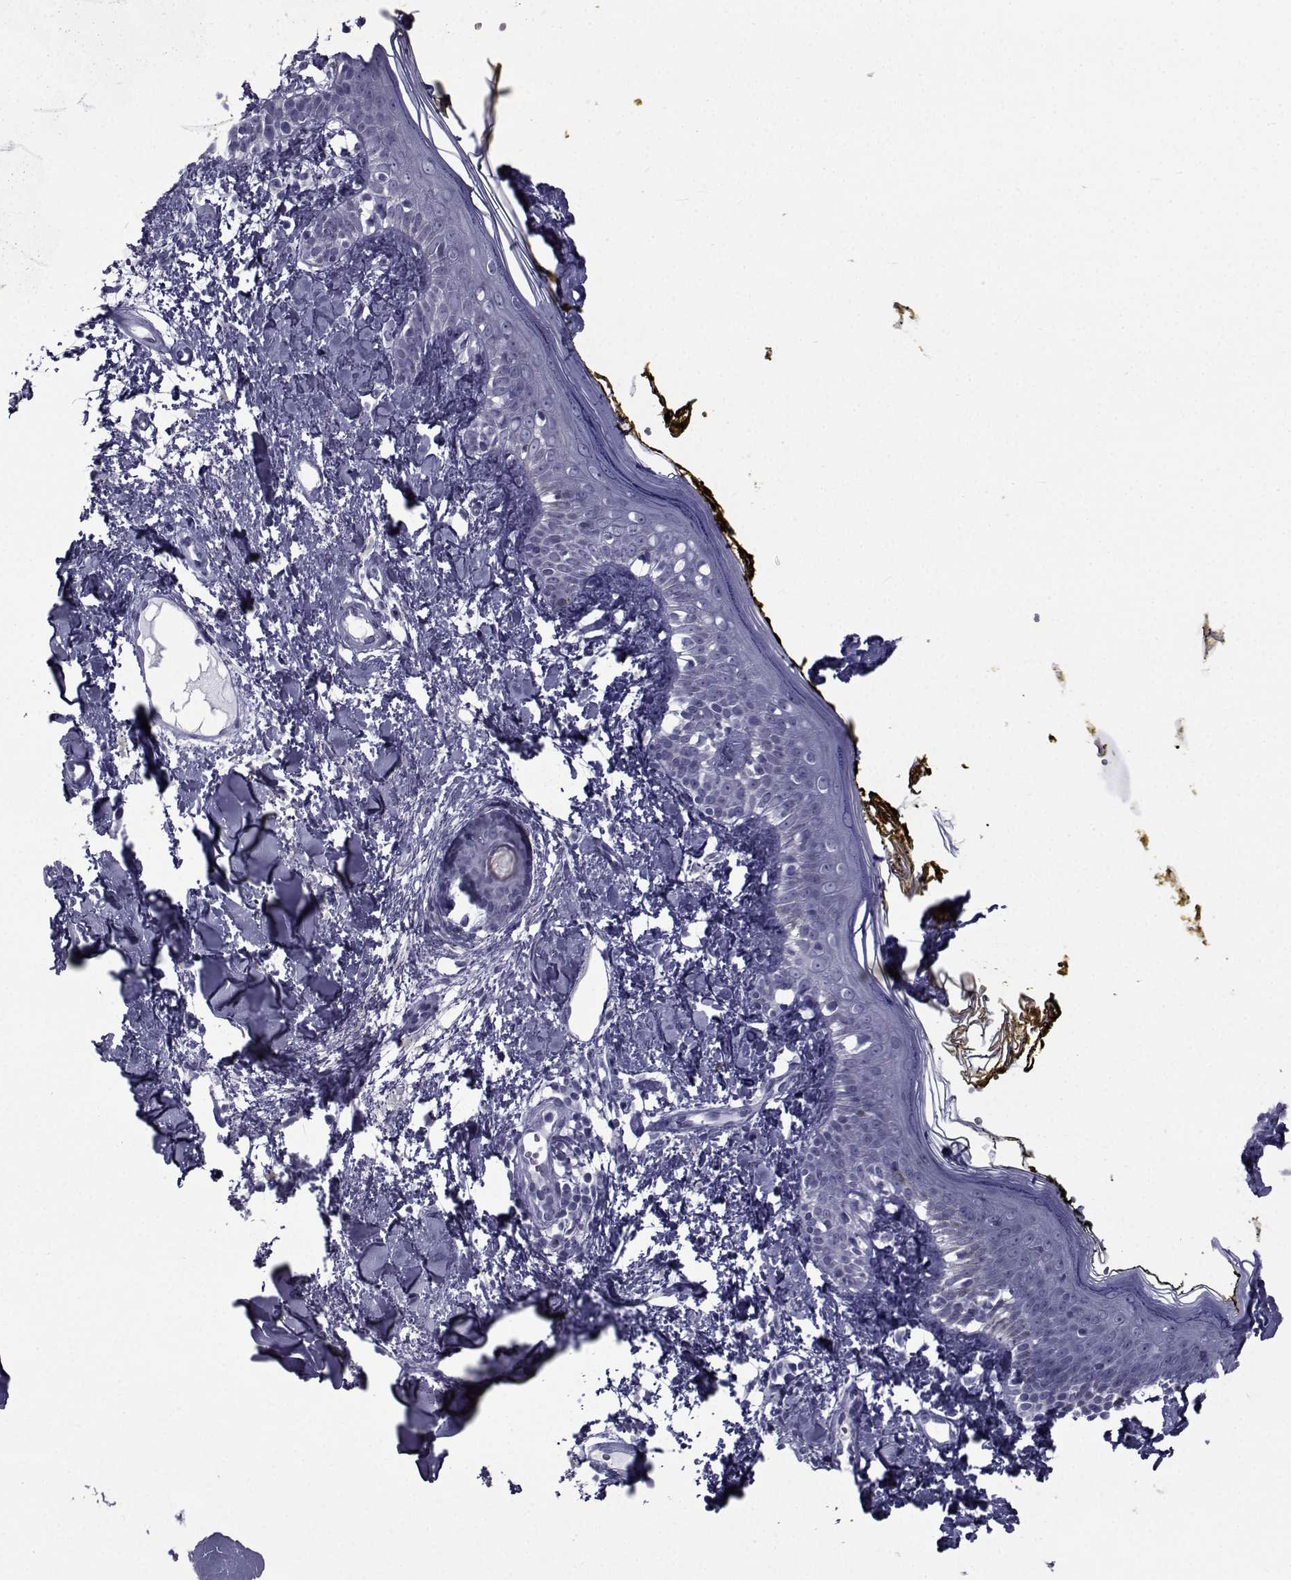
{"staining": {"intensity": "negative", "quantity": "none", "location": "none"}, "tissue": "skin", "cell_type": "Fibroblasts", "image_type": "normal", "snomed": [{"axis": "morphology", "description": "Normal tissue, NOS"}, {"axis": "topography", "description": "Skin"}], "caption": "The photomicrograph displays no significant positivity in fibroblasts of skin.", "gene": "PDE6G", "patient": {"sex": "male", "age": 76}}